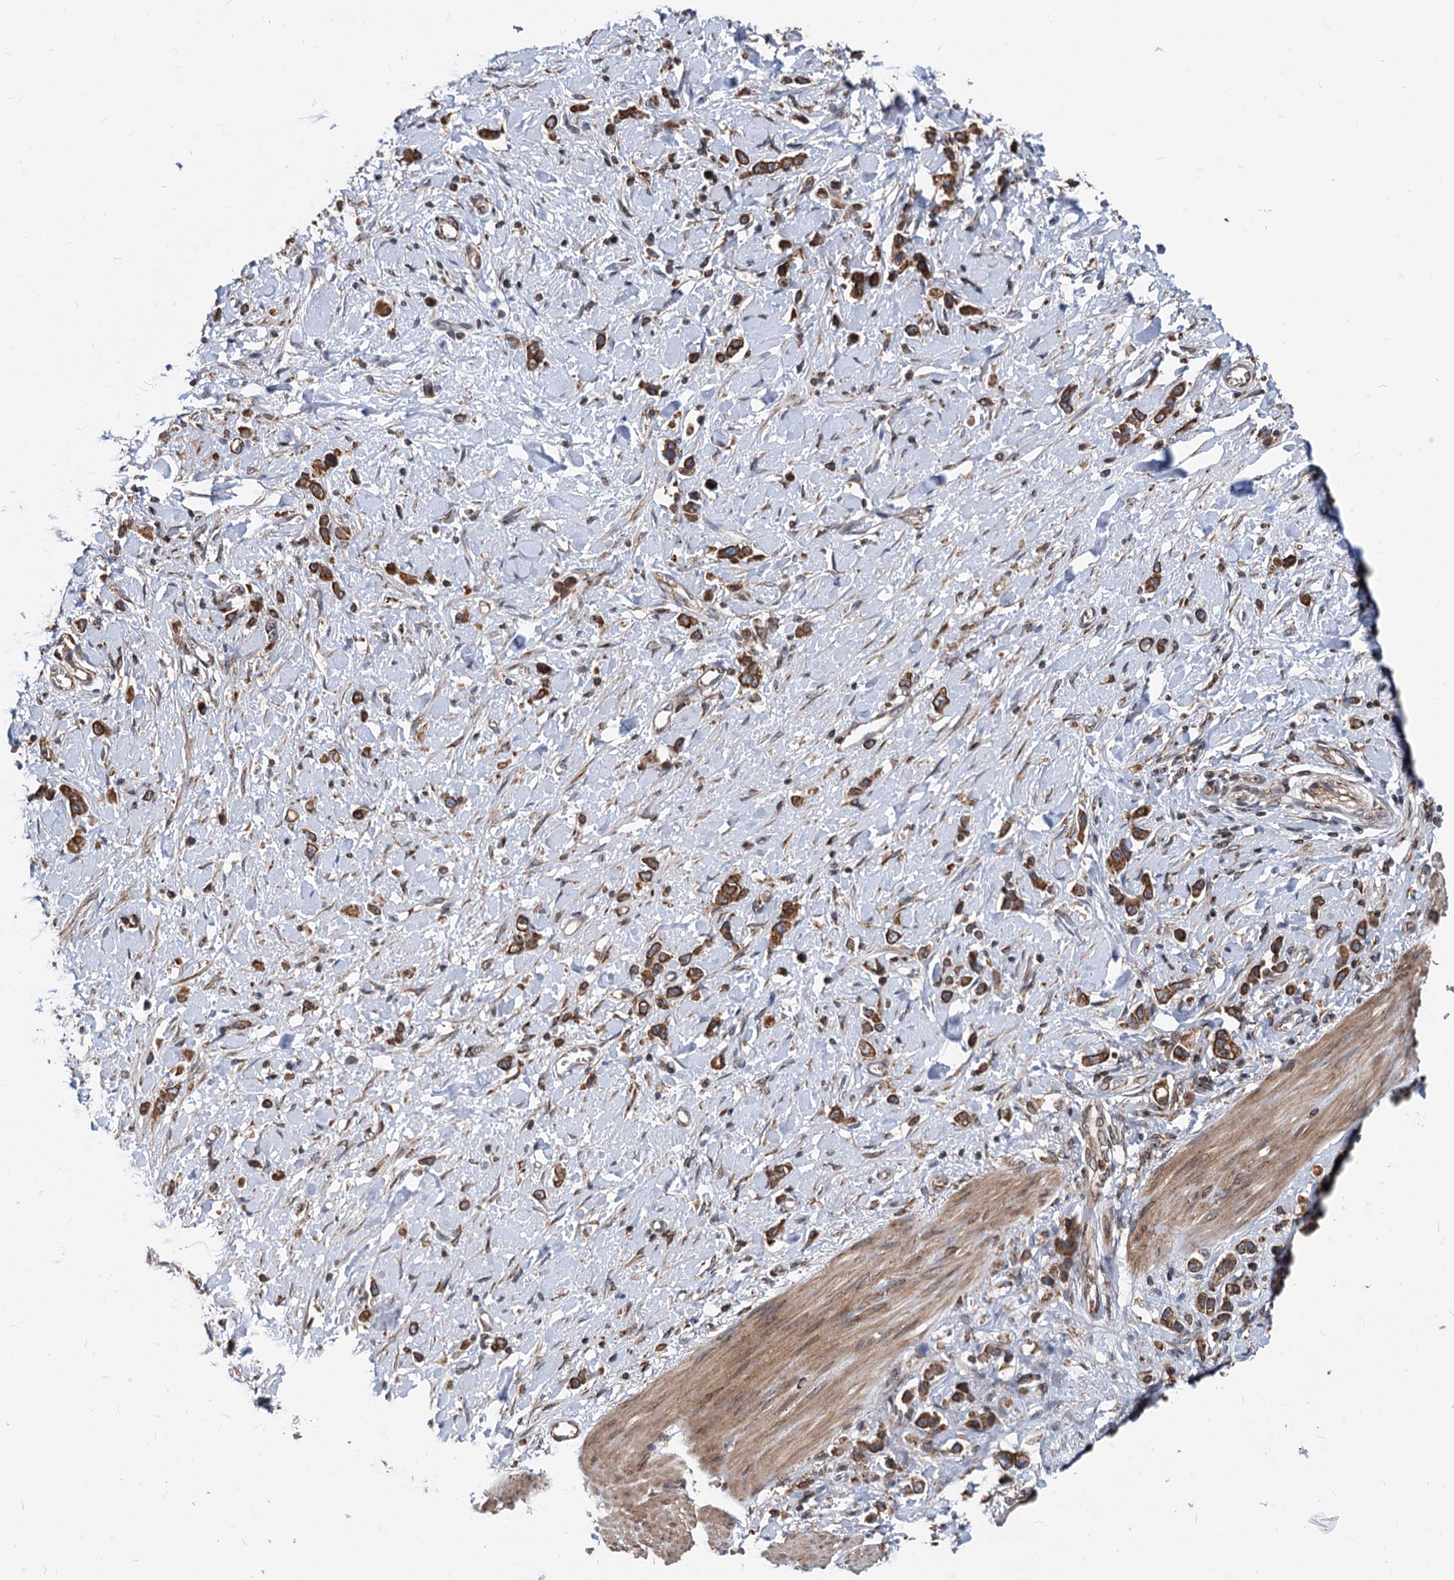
{"staining": {"intensity": "strong", "quantity": ">75%", "location": "cytoplasmic/membranous"}, "tissue": "stomach cancer", "cell_type": "Tumor cells", "image_type": "cancer", "snomed": [{"axis": "morphology", "description": "Normal tissue, NOS"}, {"axis": "morphology", "description": "Adenocarcinoma, NOS"}, {"axis": "topography", "description": "Stomach, upper"}, {"axis": "topography", "description": "Stomach"}], "caption": "Immunohistochemical staining of stomach adenocarcinoma exhibits strong cytoplasmic/membranous protein expression in approximately >75% of tumor cells. Using DAB (3,3'-diaminobenzidine) (brown) and hematoxylin (blue) stains, captured at high magnification using brightfield microscopy.", "gene": "STIM1", "patient": {"sex": "female", "age": 65}}